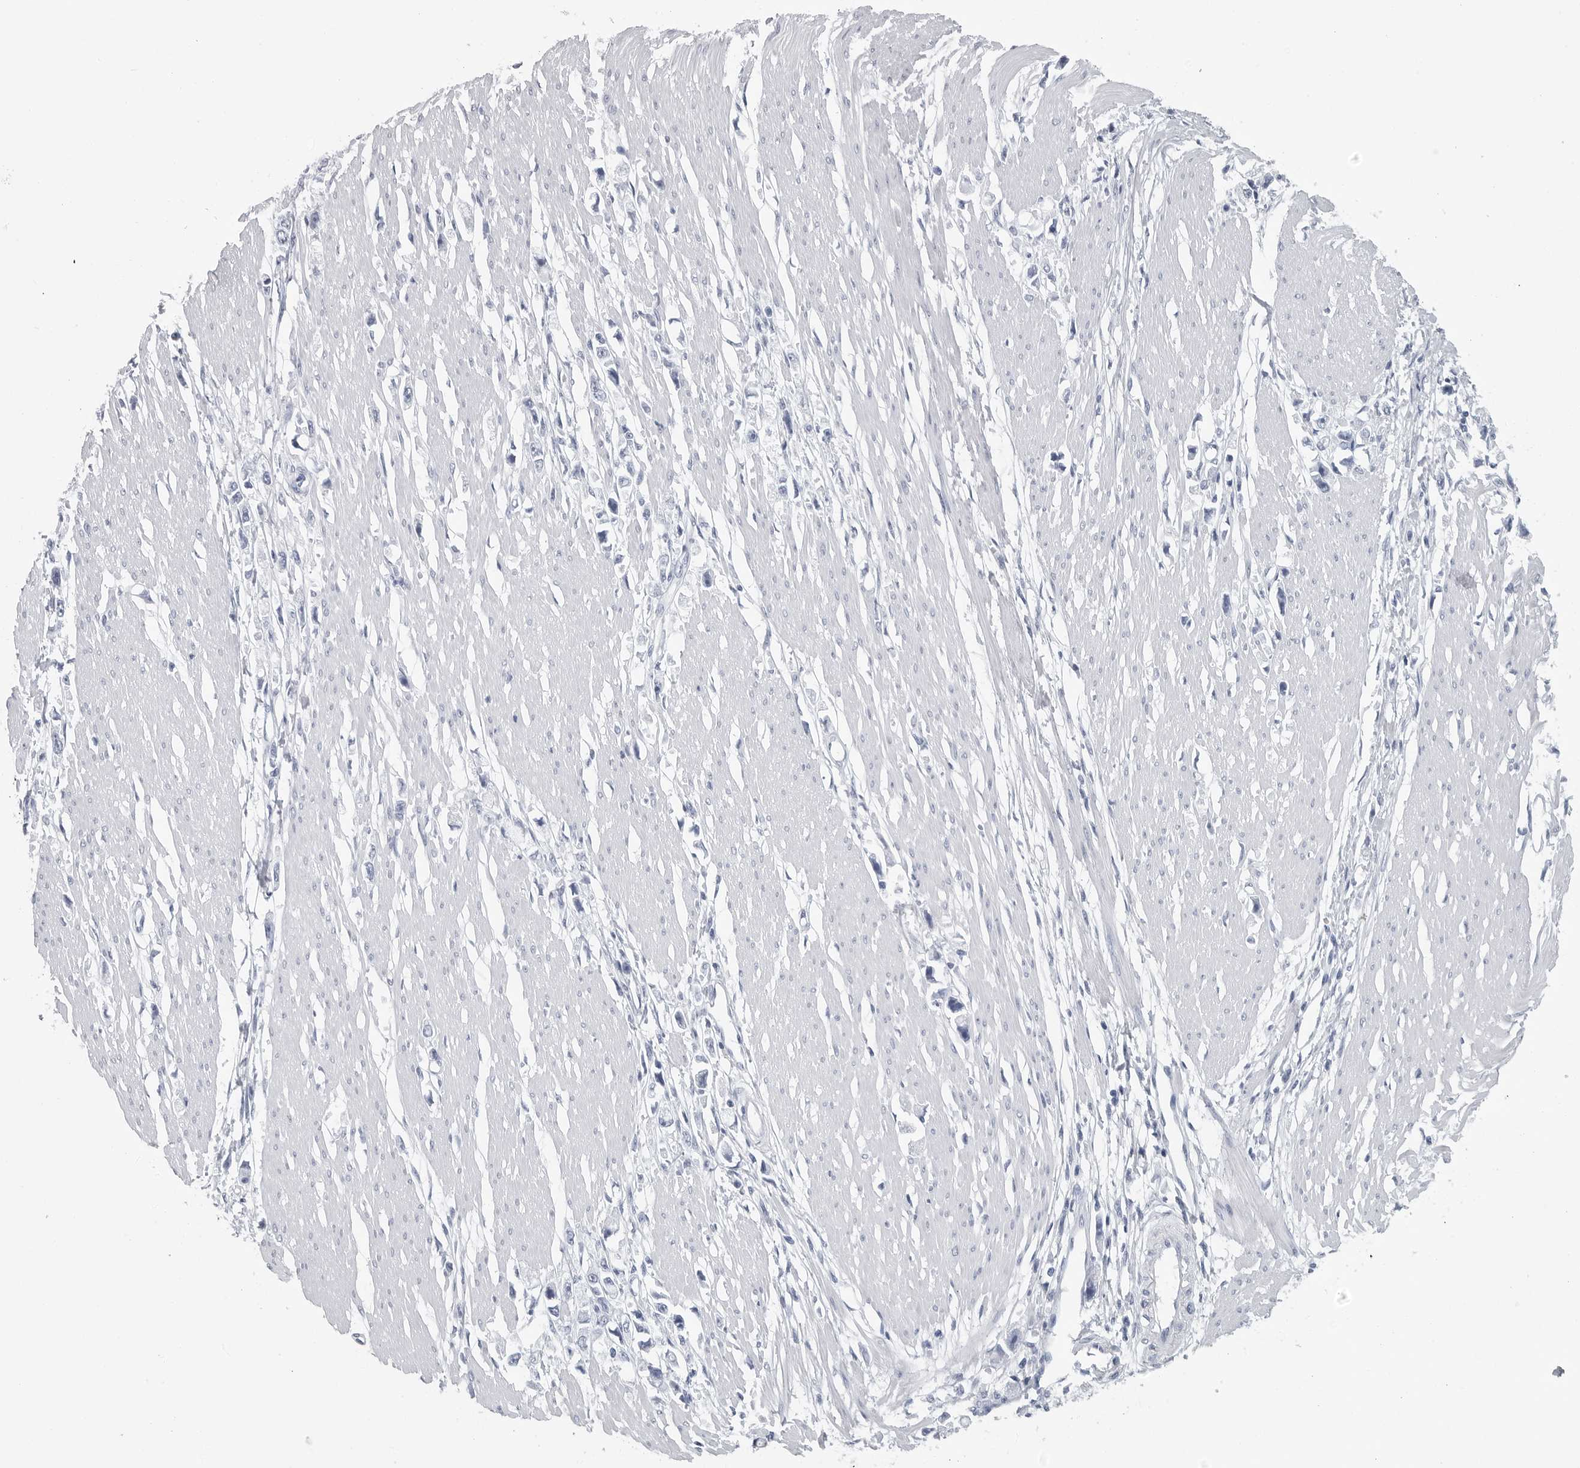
{"staining": {"intensity": "negative", "quantity": "none", "location": "none"}, "tissue": "stomach cancer", "cell_type": "Tumor cells", "image_type": "cancer", "snomed": [{"axis": "morphology", "description": "Adenocarcinoma, NOS"}, {"axis": "topography", "description": "Stomach"}], "caption": "Stomach cancer (adenocarcinoma) was stained to show a protein in brown. There is no significant positivity in tumor cells.", "gene": "AMPD1", "patient": {"sex": "female", "age": 59}}